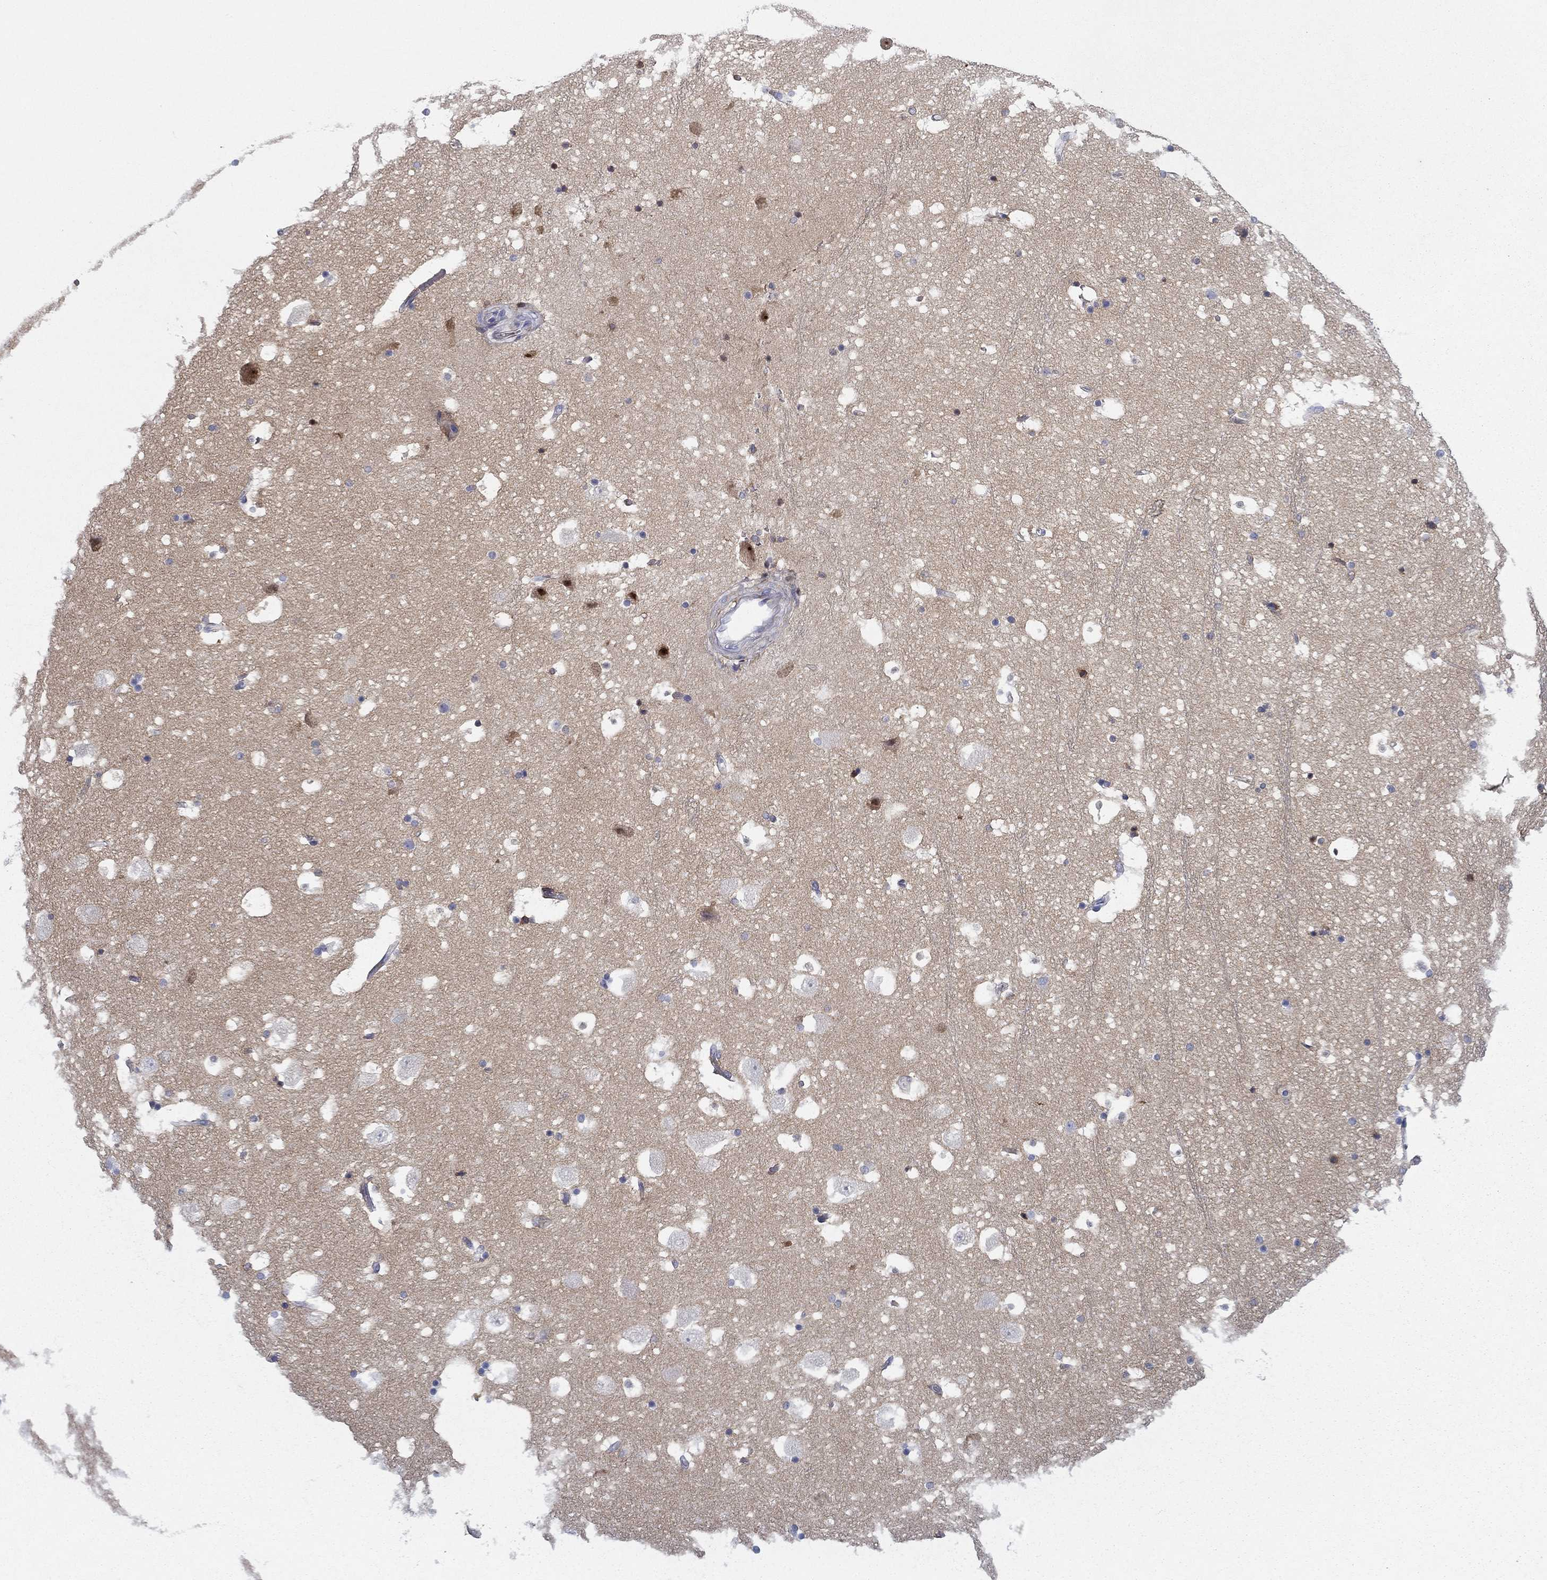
{"staining": {"intensity": "negative", "quantity": "none", "location": "none"}, "tissue": "hippocampus", "cell_type": "Glial cells", "image_type": "normal", "snomed": [{"axis": "morphology", "description": "Normal tissue, NOS"}, {"axis": "topography", "description": "Hippocampus"}], "caption": "High power microscopy image of an IHC image of benign hippocampus, revealing no significant staining in glial cells.", "gene": "GPC1", "patient": {"sex": "male", "age": 51}}